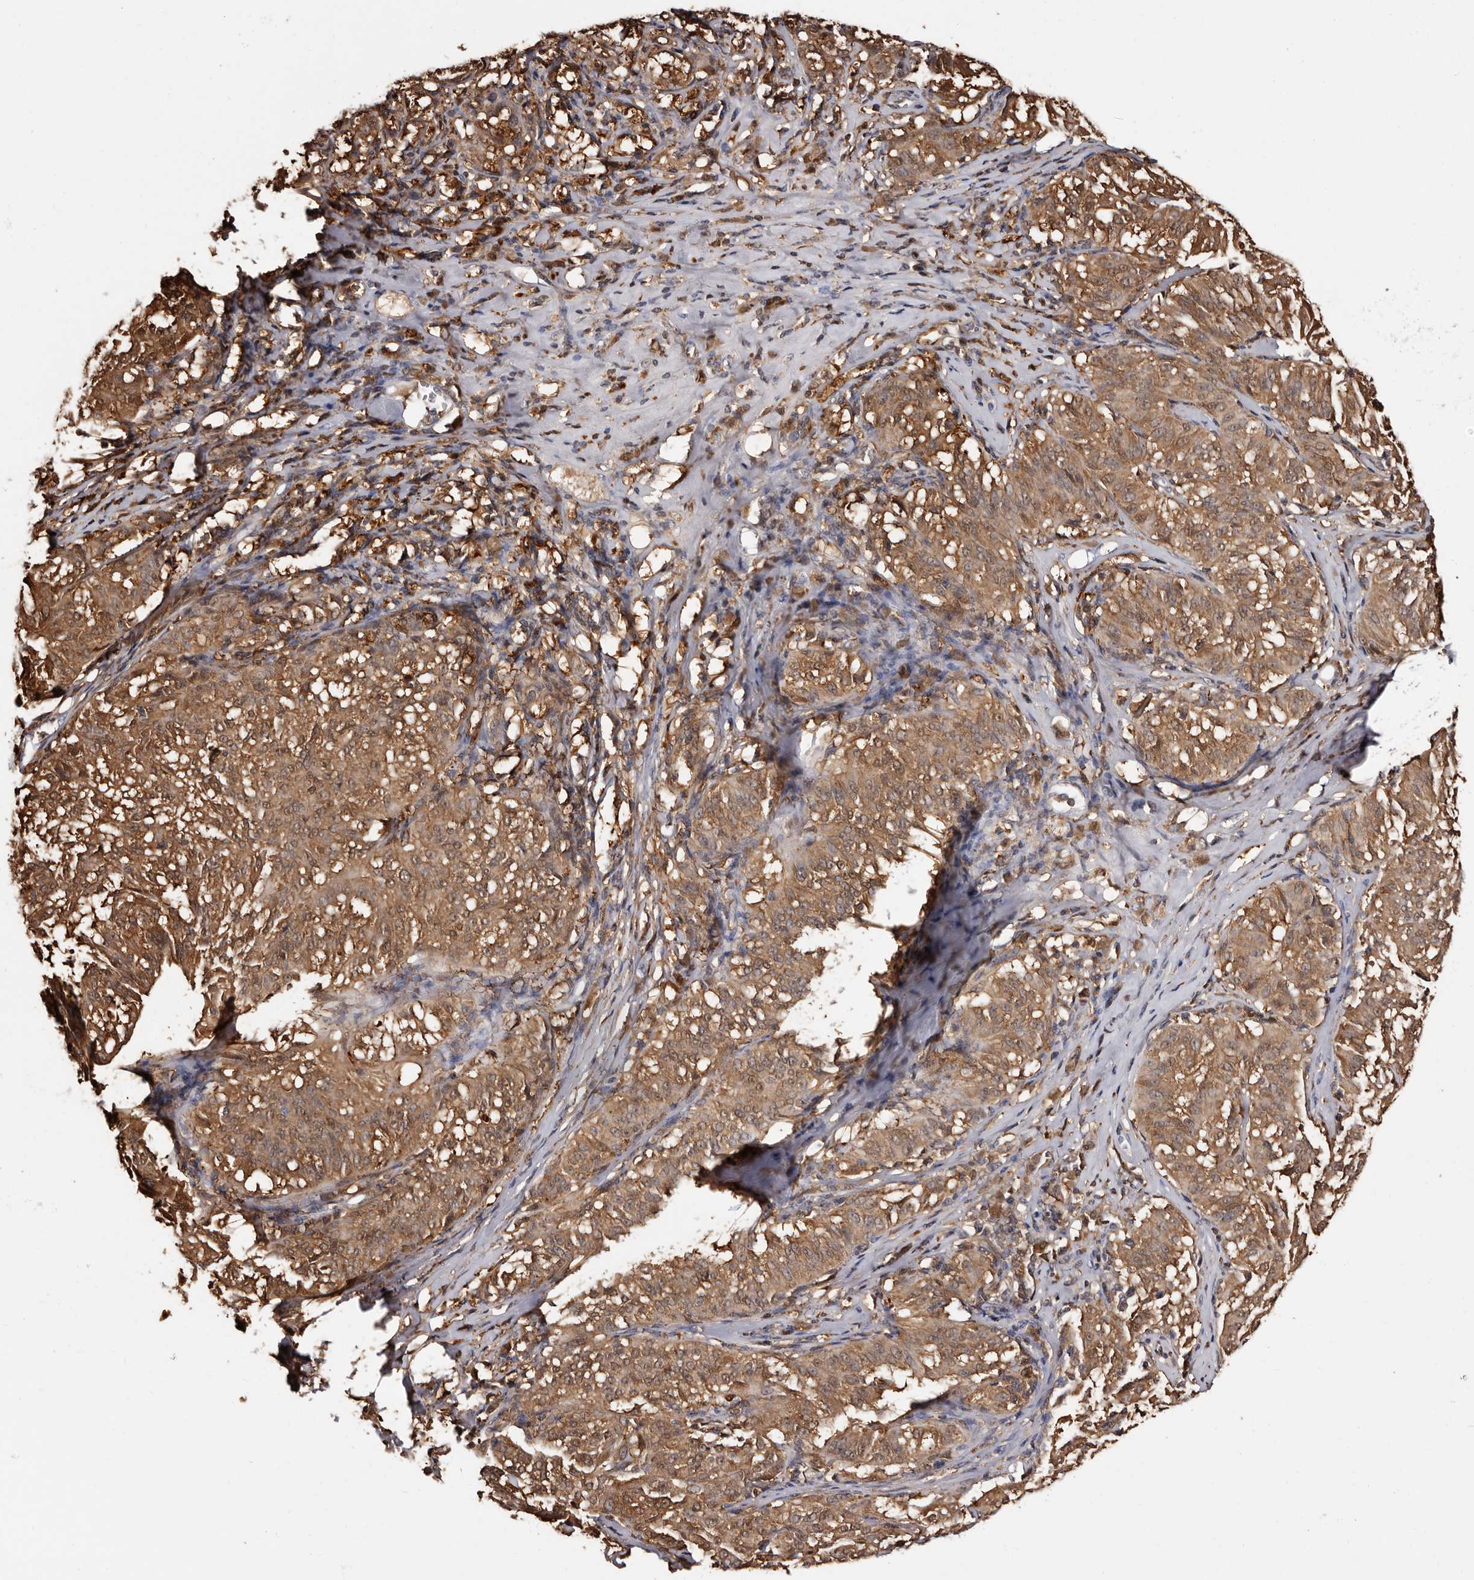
{"staining": {"intensity": "moderate", "quantity": ">75%", "location": "cytoplasmic/membranous"}, "tissue": "melanoma", "cell_type": "Tumor cells", "image_type": "cancer", "snomed": [{"axis": "morphology", "description": "Malignant melanoma, NOS"}, {"axis": "topography", "description": "Skin"}], "caption": "Moderate cytoplasmic/membranous positivity for a protein is appreciated in approximately >75% of tumor cells of malignant melanoma using immunohistochemistry (IHC).", "gene": "DNPH1", "patient": {"sex": "female", "age": 72}}